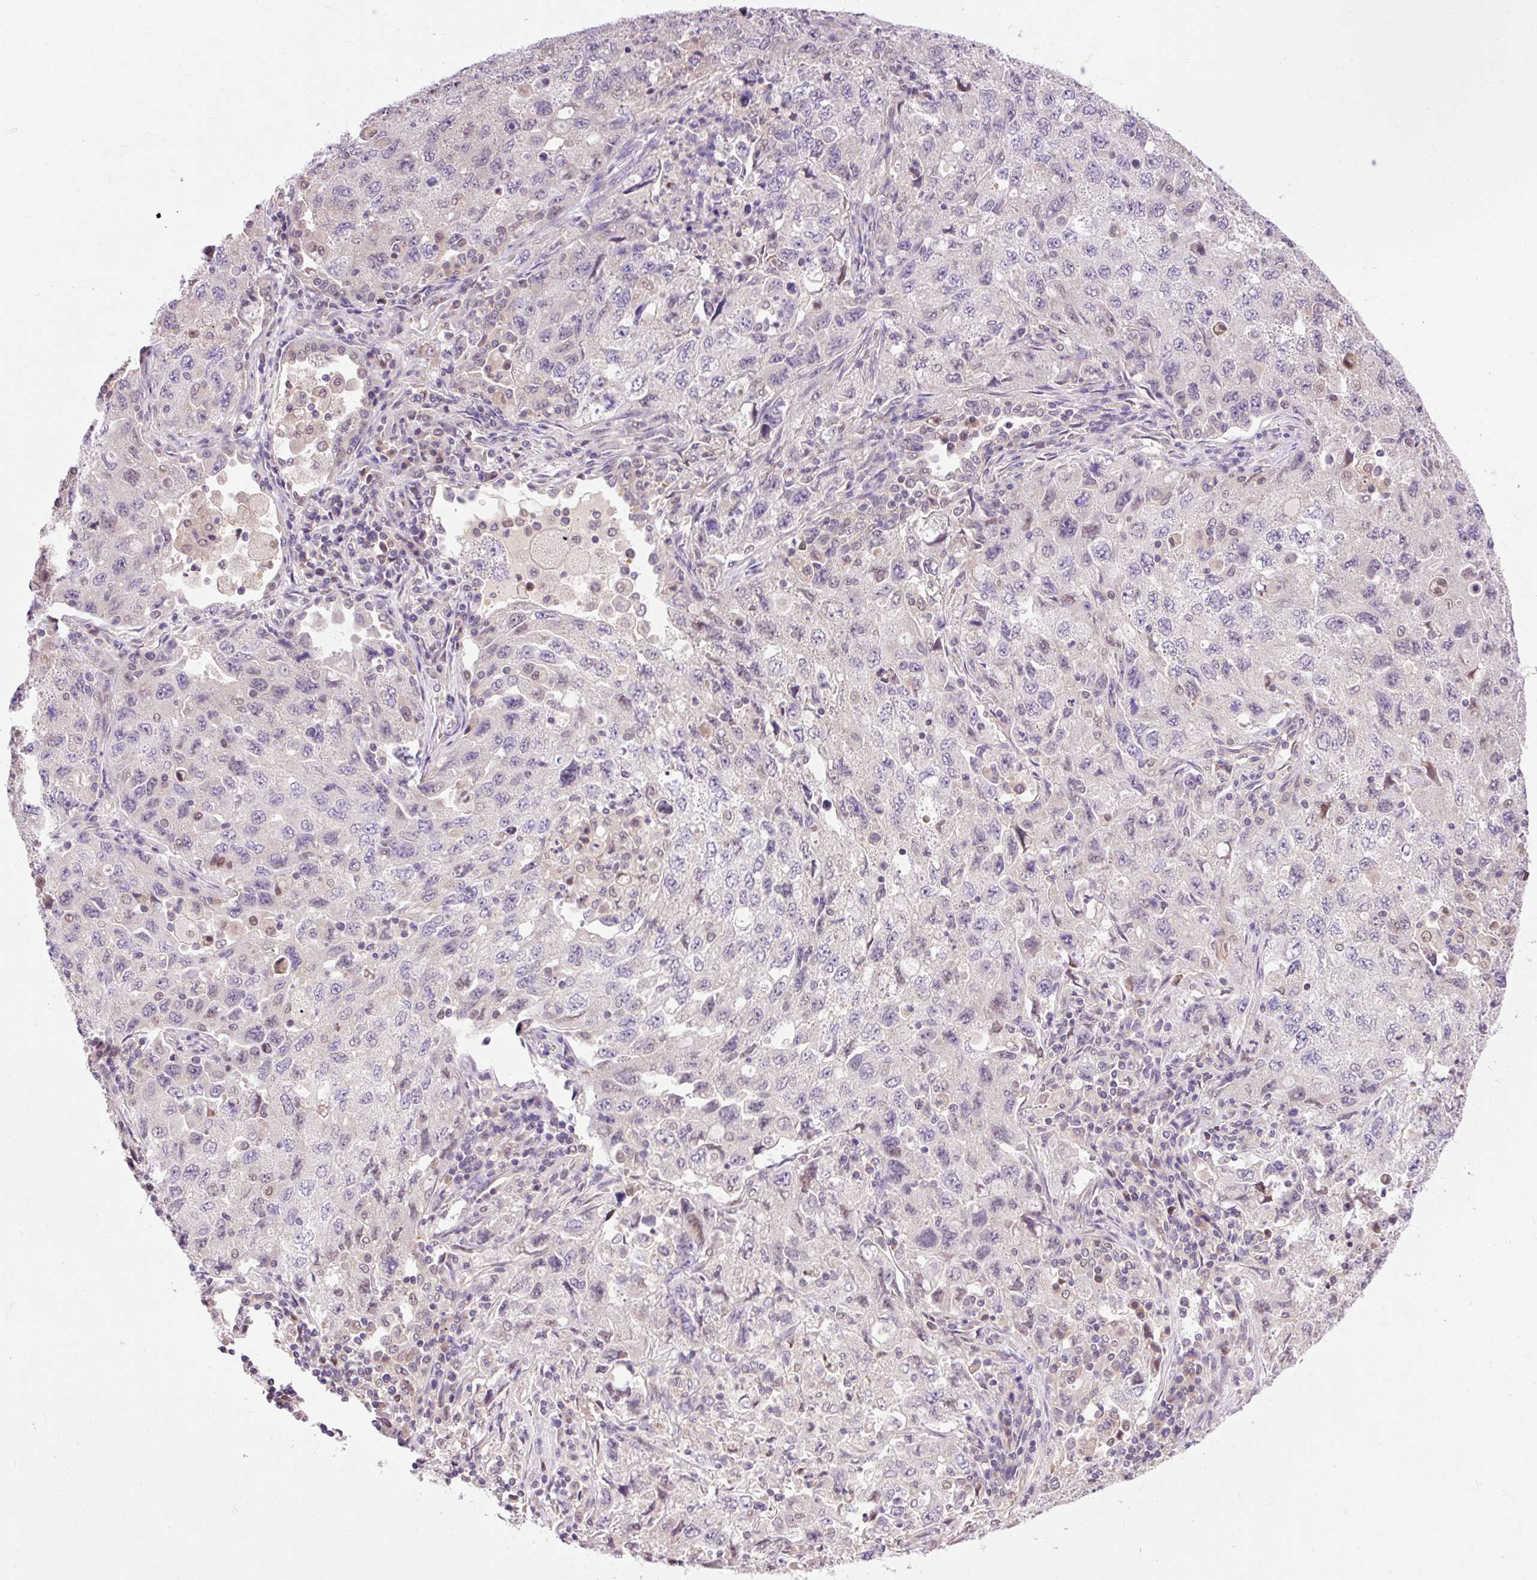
{"staining": {"intensity": "negative", "quantity": "none", "location": "none"}, "tissue": "lung cancer", "cell_type": "Tumor cells", "image_type": "cancer", "snomed": [{"axis": "morphology", "description": "Adenocarcinoma, NOS"}, {"axis": "topography", "description": "Lung"}], "caption": "IHC photomicrograph of neoplastic tissue: lung adenocarcinoma stained with DAB reveals no significant protein staining in tumor cells.", "gene": "IMMT", "patient": {"sex": "female", "age": 57}}